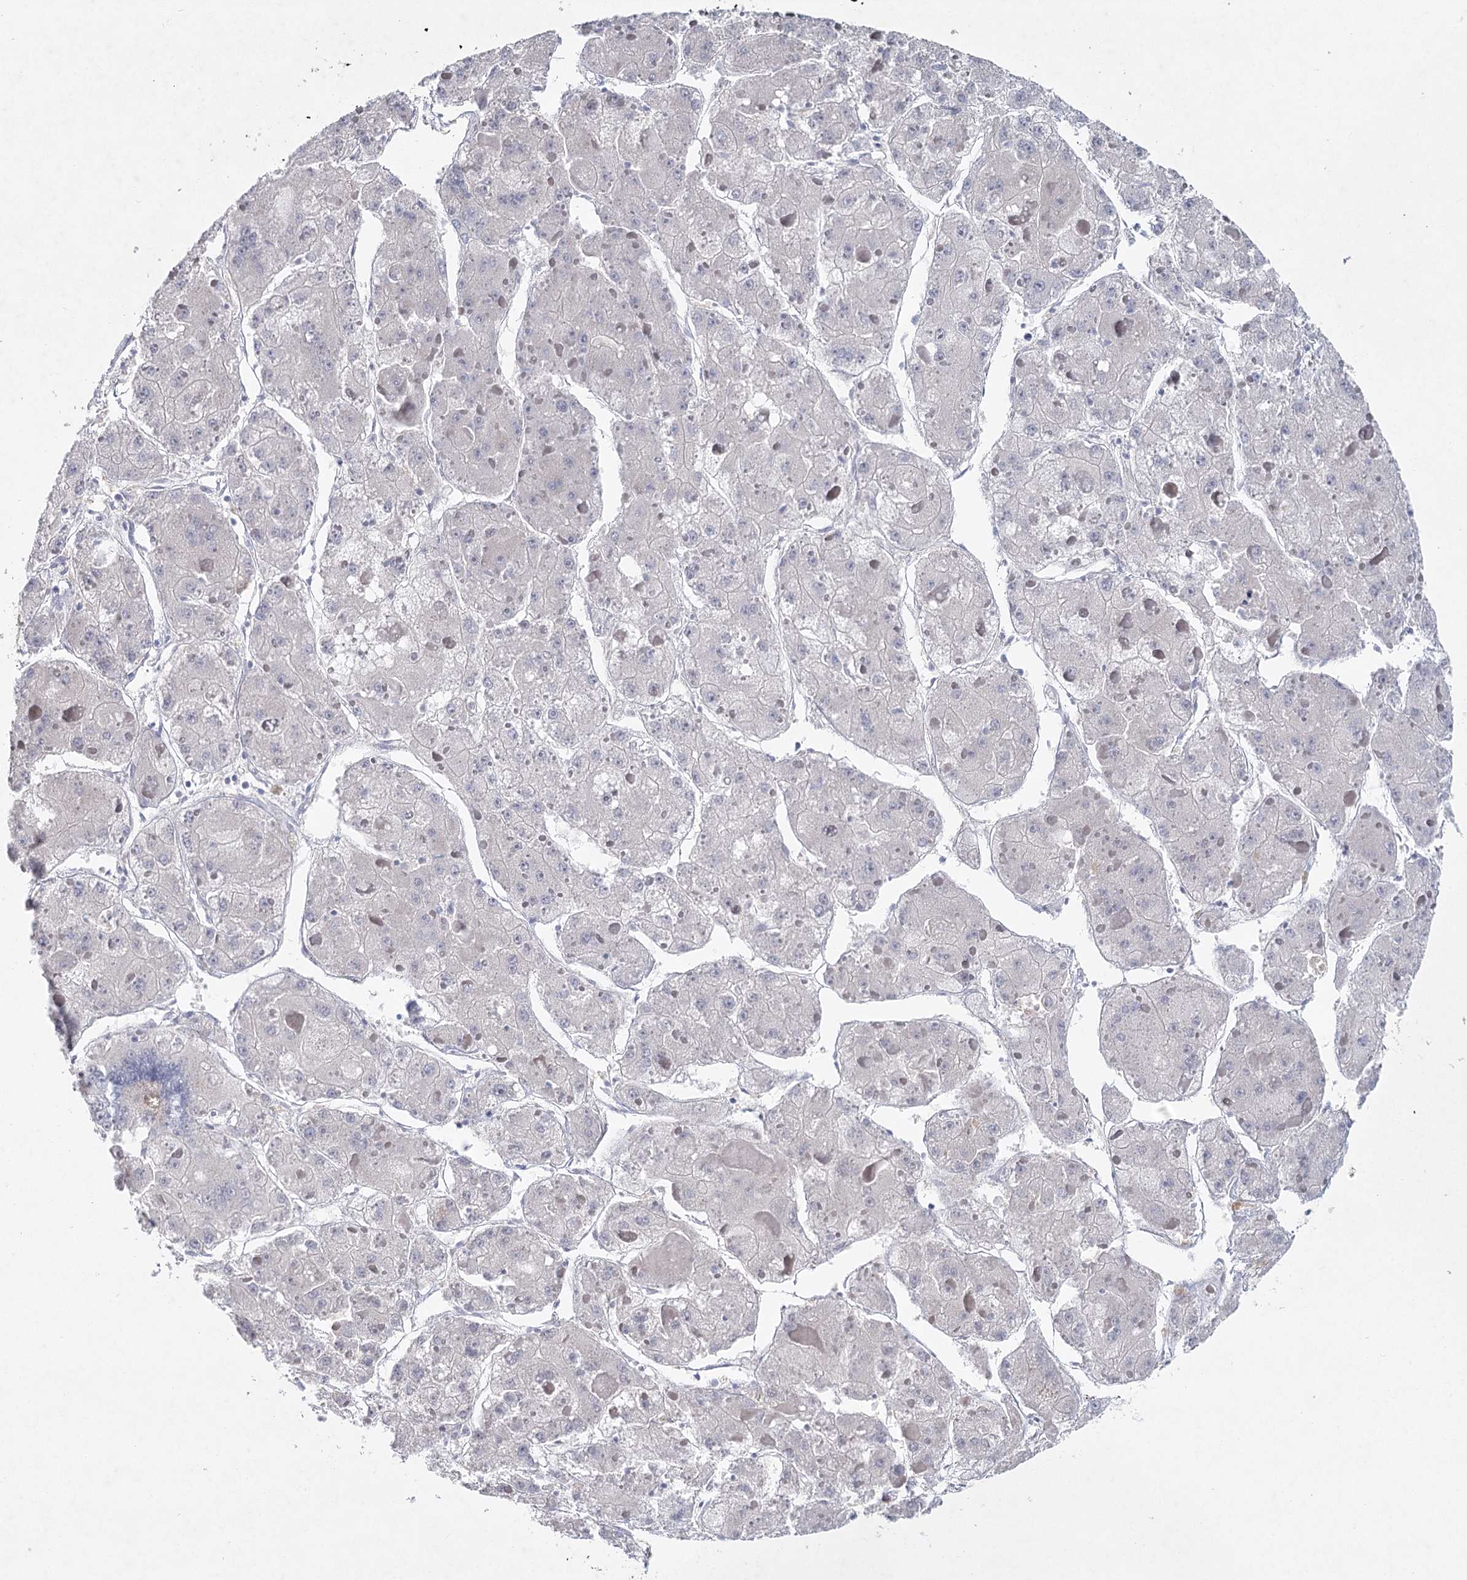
{"staining": {"intensity": "negative", "quantity": "none", "location": "none"}, "tissue": "liver cancer", "cell_type": "Tumor cells", "image_type": "cancer", "snomed": [{"axis": "morphology", "description": "Carcinoma, Hepatocellular, NOS"}, {"axis": "topography", "description": "Liver"}], "caption": "The histopathology image exhibits no staining of tumor cells in liver hepatocellular carcinoma.", "gene": "MAP3K13", "patient": {"sex": "female", "age": 73}}